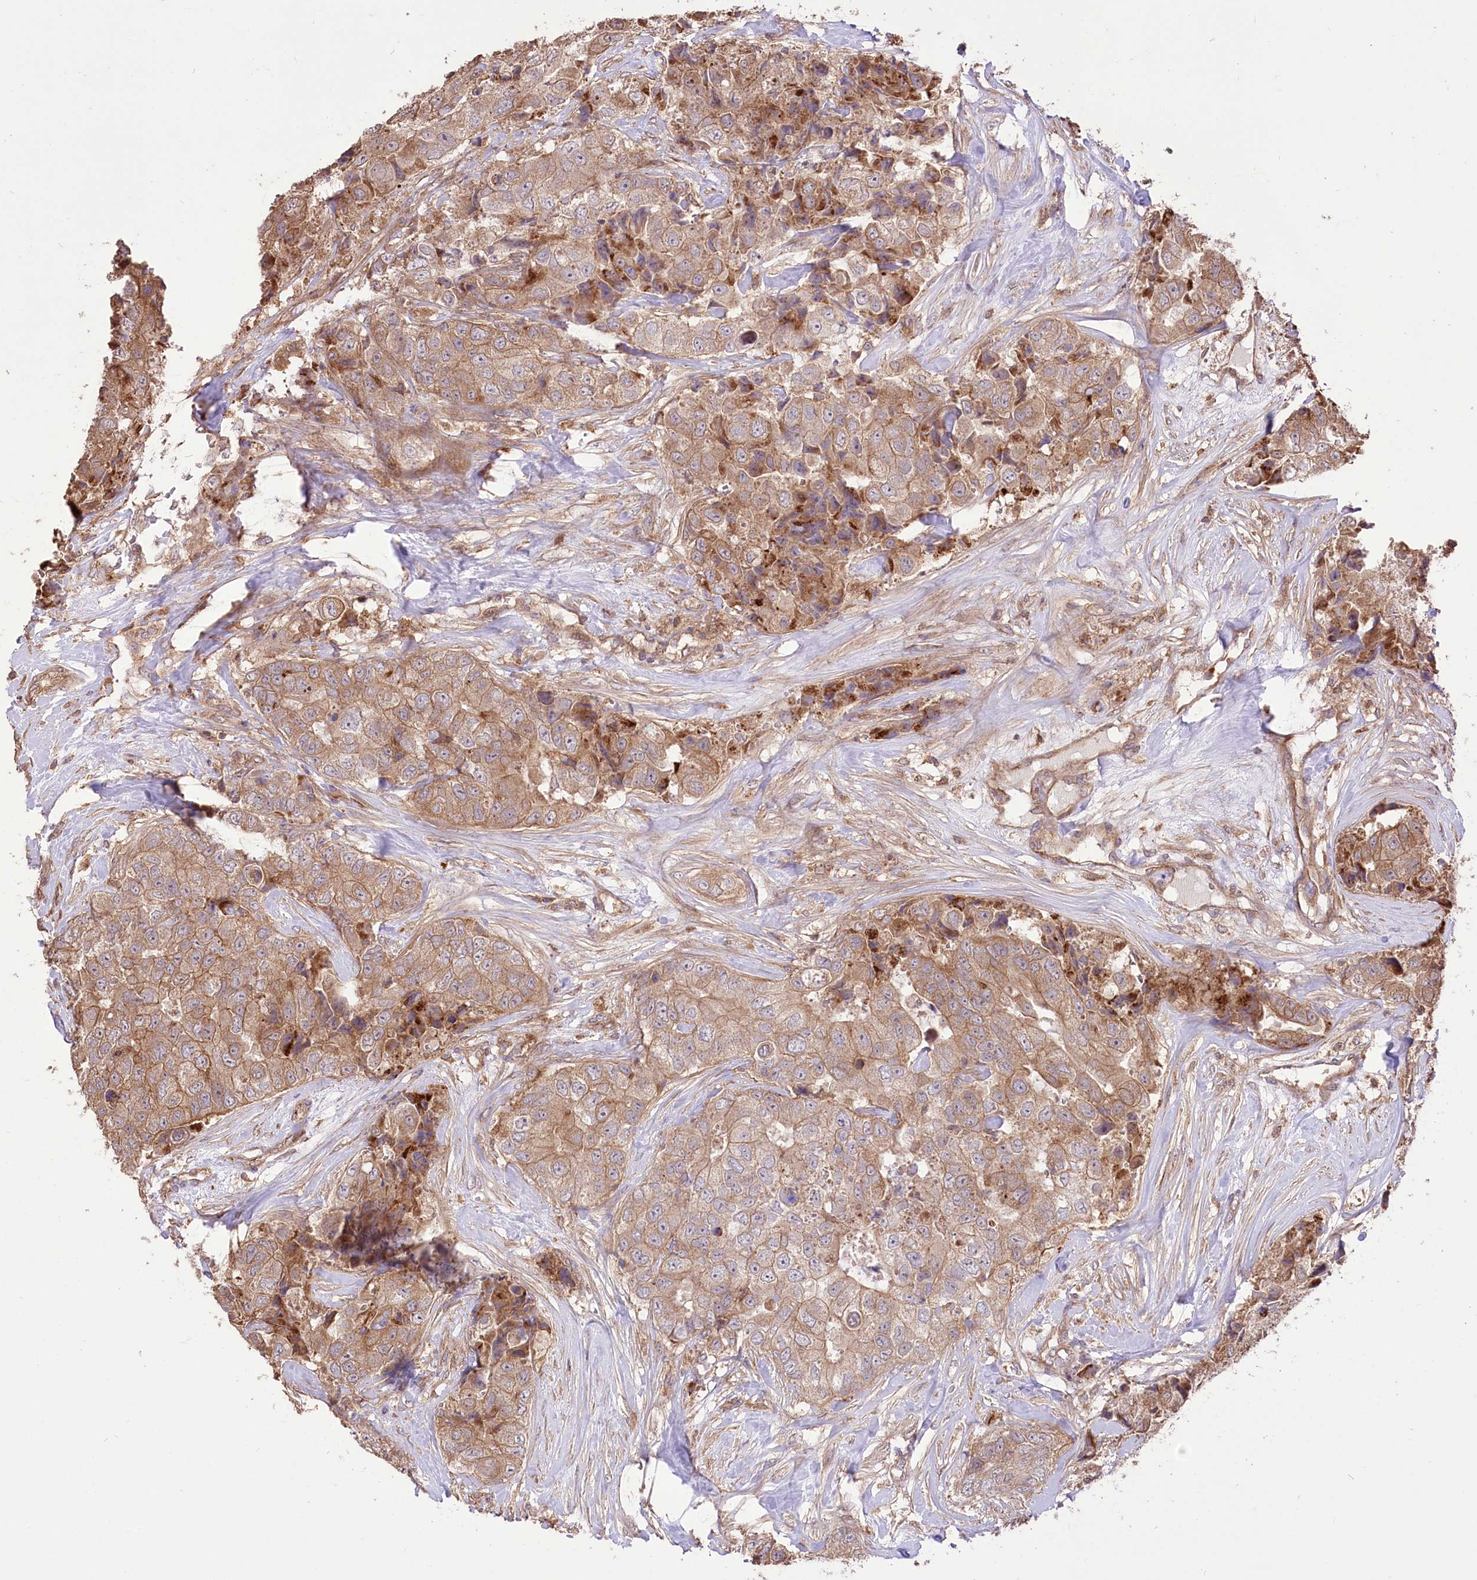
{"staining": {"intensity": "moderate", "quantity": ">75%", "location": "cytoplasmic/membranous"}, "tissue": "breast cancer", "cell_type": "Tumor cells", "image_type": "cancer", "snomed": [{"axis": "morphology", "description": "Duct carcinoma"}, {"axis": "topography", "description": "Breast"}], "caption": "This micrograph displays IHC staining of breast cancer, with medium moderate cytoplasmic/membranous positivity in approximately >75% of tumor cells.", "gene": "XYLB", "patient": {"sex": "female", "age": 62}}